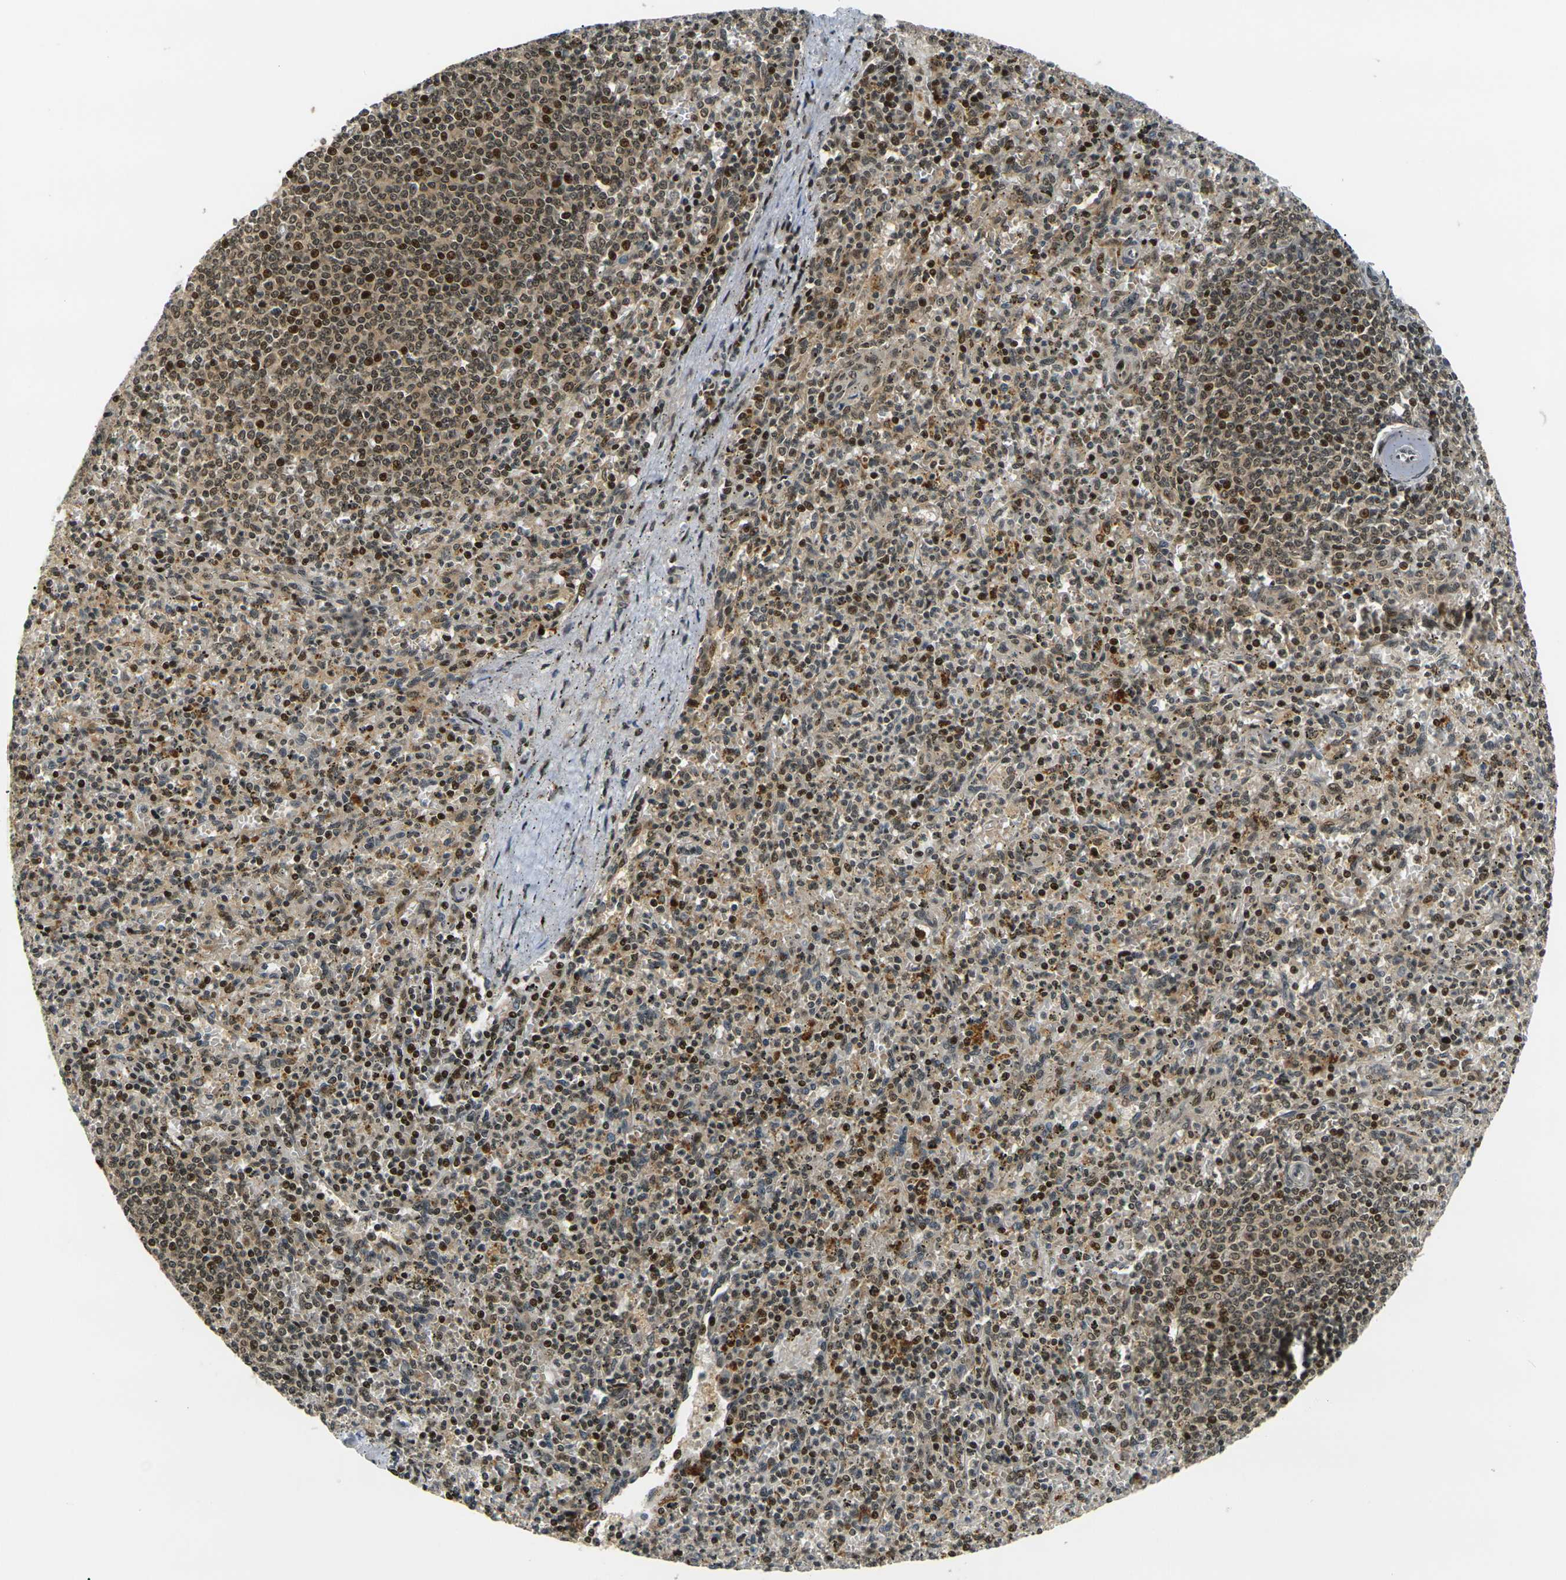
{"staining": {"intensity": "strong", "quantity": "25%-75%", "location": "cytoplasmic/membranous,nuclear"}, "tissue": "spleen", "cell_type": "Cells in red pulp", "image_type": "normal", "snomed": [{"axis": "morphology", "description": "Normal tissue, NOS"}, {"axis": "topography", "description": "Spleen"}], "caption": "Protein analysis of normal spleen displays strong cytoplasmic/membranous,nuclear positivity in about 25%-75% of cells in red pulp.", "gene": "ACTL6A", "patient": {"sex": "male", "age": 72}}